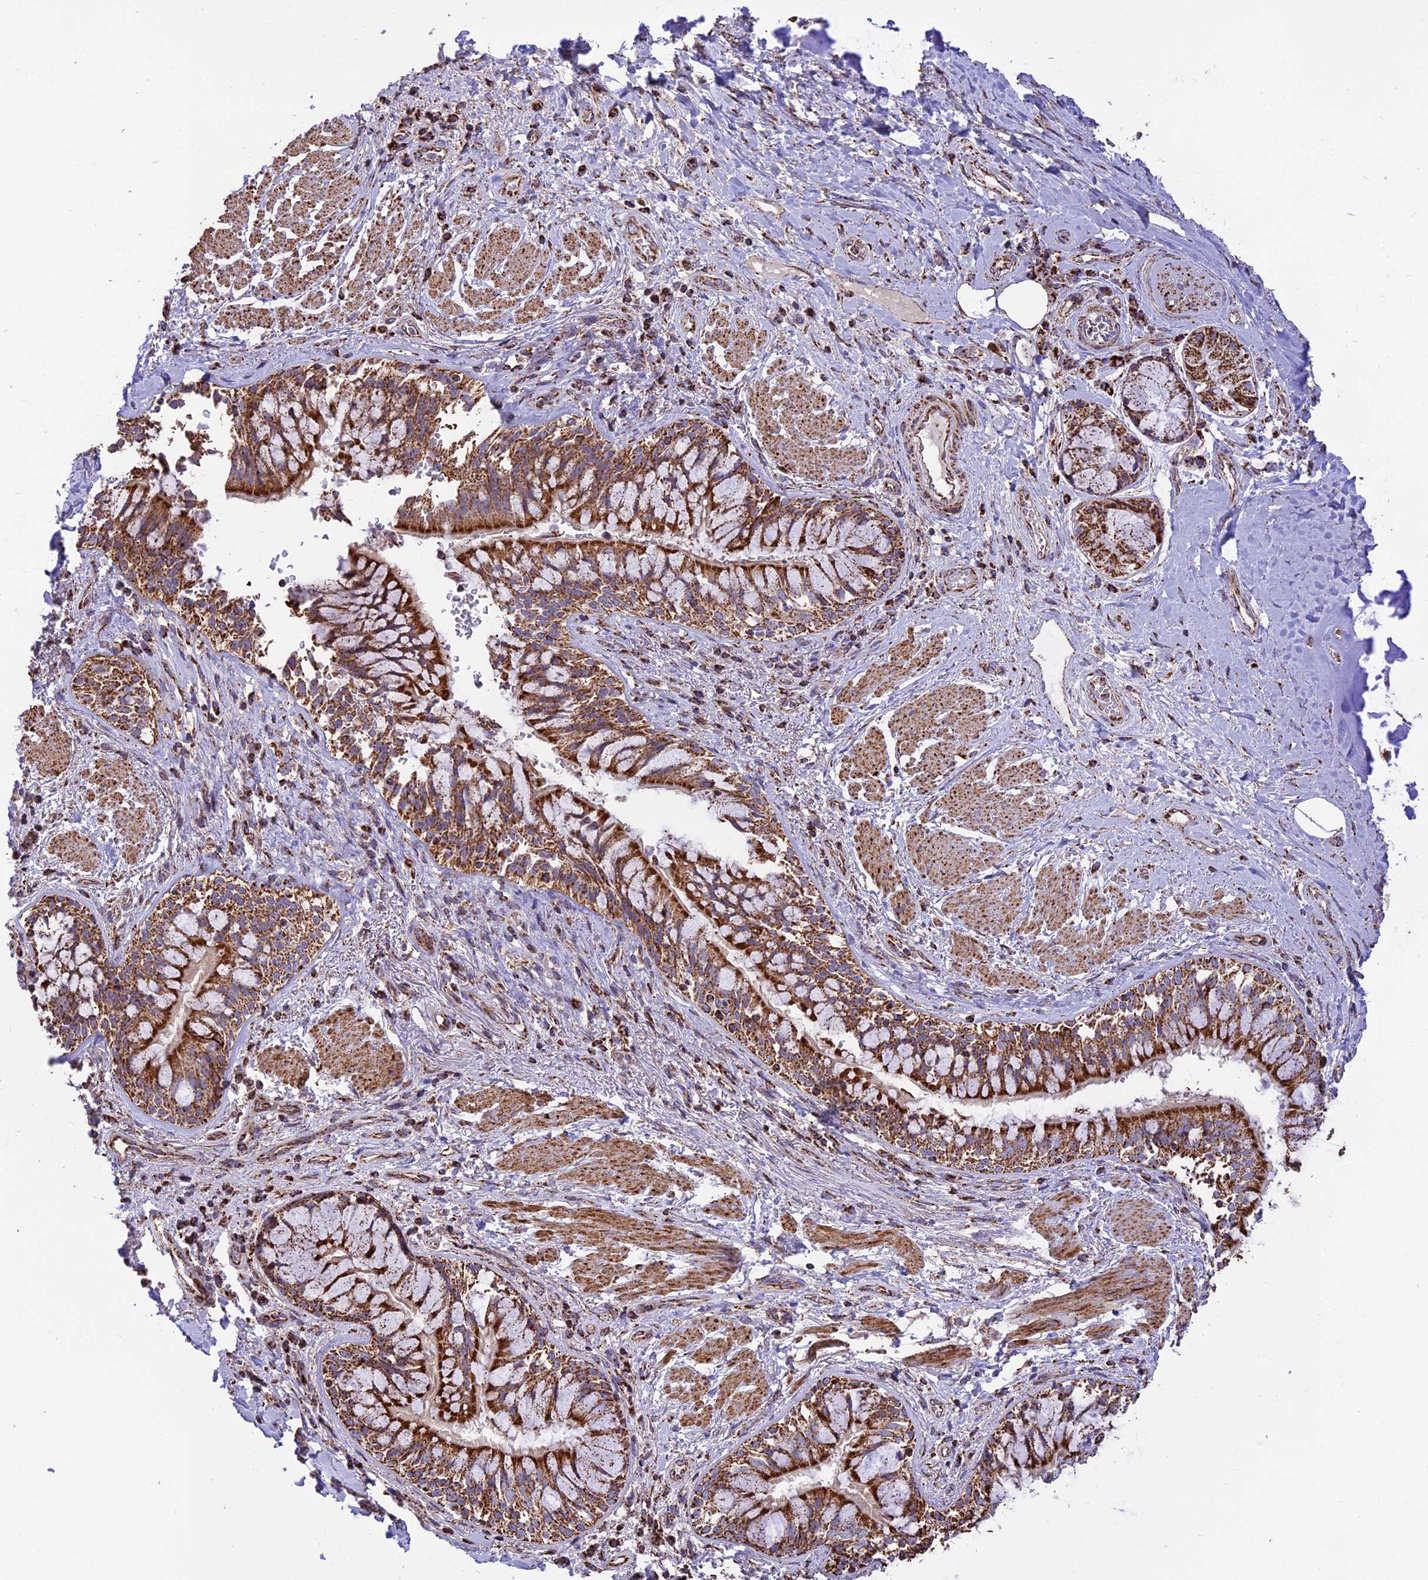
{"staining": {"intensity": "strong", "quantity": ">75%", "location": "cytoplasmic/membranous"}, "tissue": "soft tissue", "cell_type": "Fibroblasts", "image_type": "normal", "snomed": [{"axis": "morphology", "description": "Normal tissue, NOS"}, {"axis": "morphology", "description": "Squamous cell carcinoma, NOS"}, {"axis": "topography", "description": "Bronchus"}, {"axis": "topography", "description": "Lung"}], "caption": "Immunohistochemistry photomicrograph of unremarkable human soft tissue stained for a protein (brown), which displays high levels of strong cytoplasmic/membranous positivity in about >75% of fibroblasts.", "gene": "TTC4", "patient": {"sex": "male", "age": 64}}